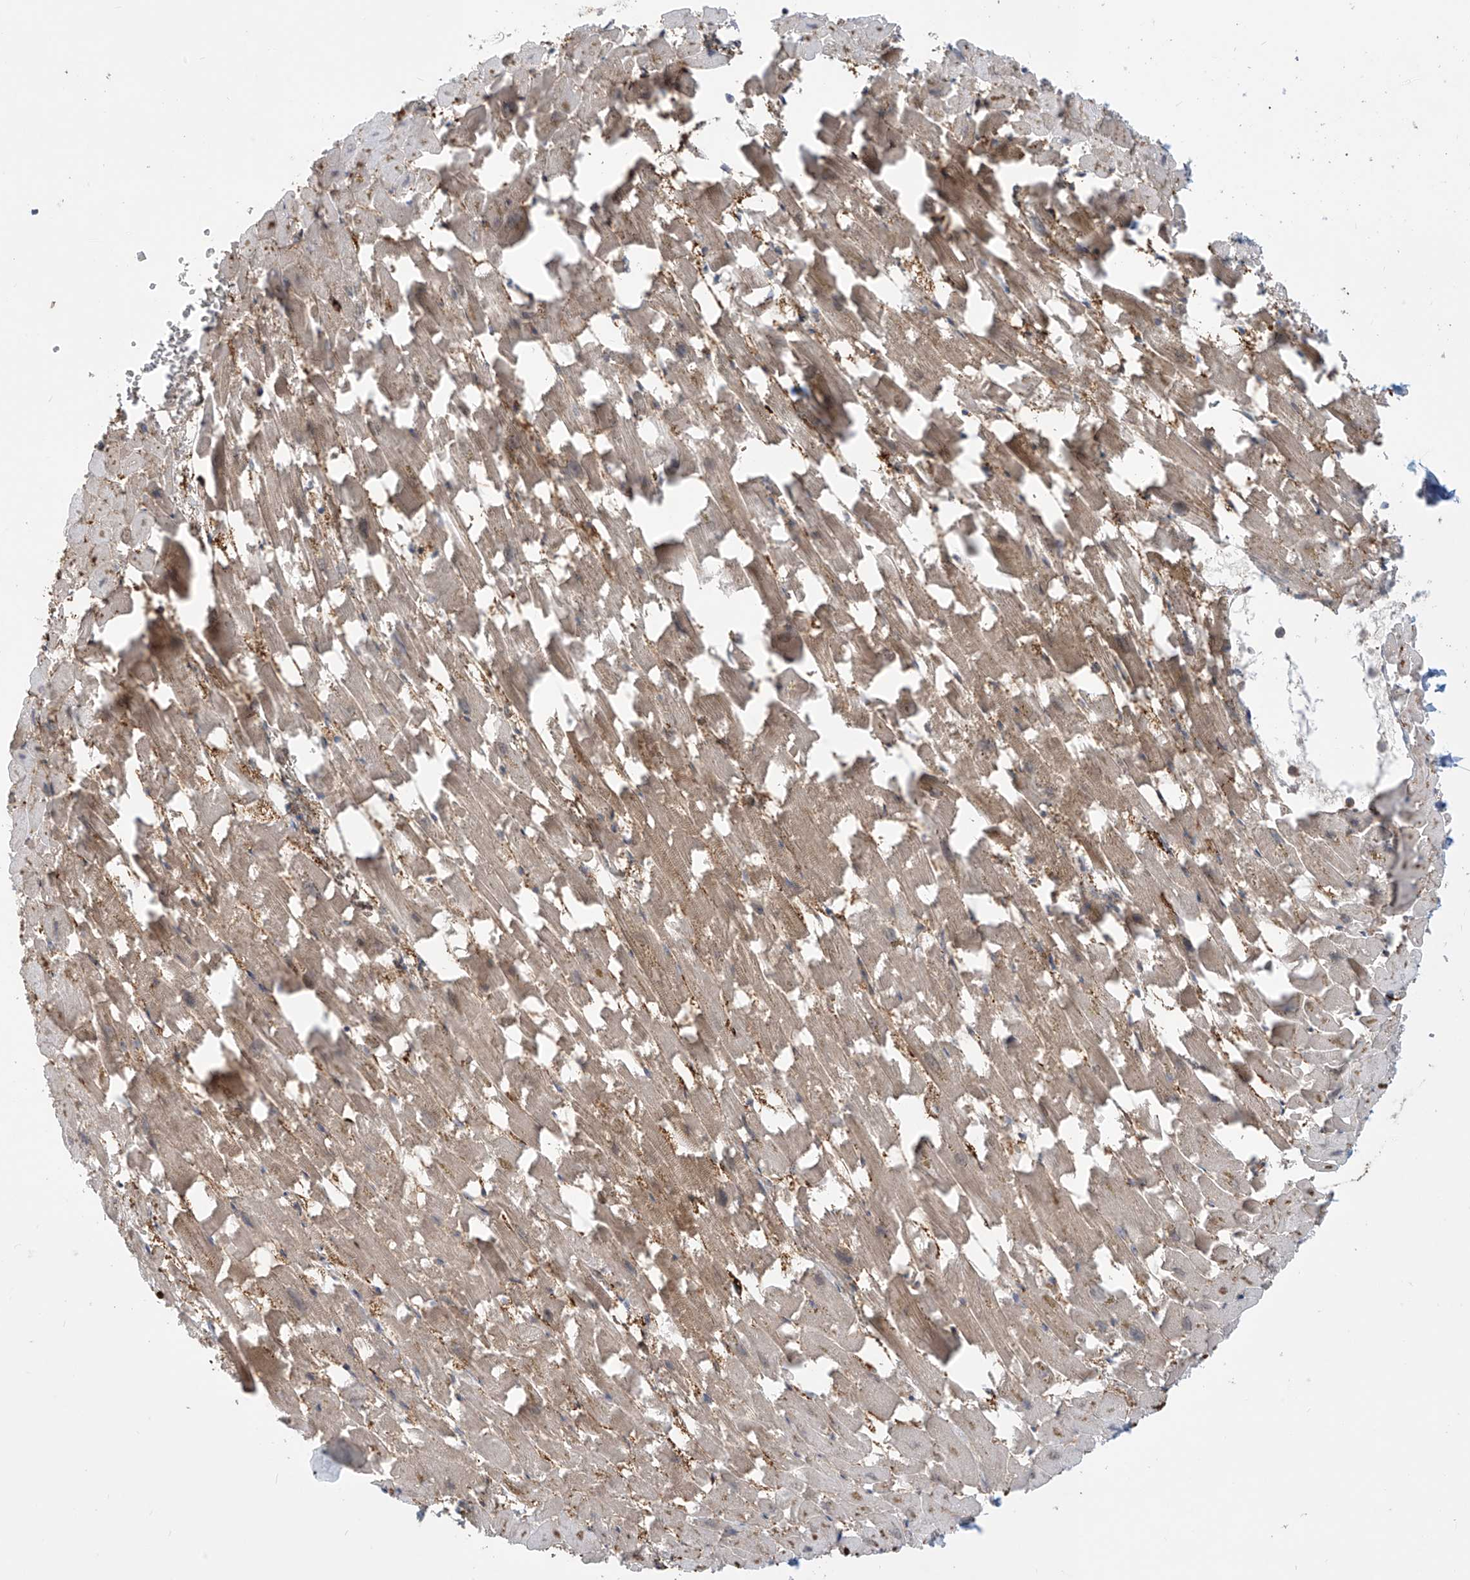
{"staining": {"intensity": "moderate", "quantity": ">75%", "location": "cytoplasmic/membranous,nuclear"}, "tissue": "heart muscle", "cell_type": "Cardiomyocytes", "image_type": "normal", "snomed": [{"axis": "morphology", "description": "Normal tissue, NOS"}, {"axis": "topography", "description": "Heart"}], "caption": "Cardiomyocytes exhibit medium levels of moderate cytoplasmic/membranous,nuclear expression in about >75% of cells in benign heart muscle.", "gene": "LAGE3", "patient": {"sex": "female", "age": 64}}